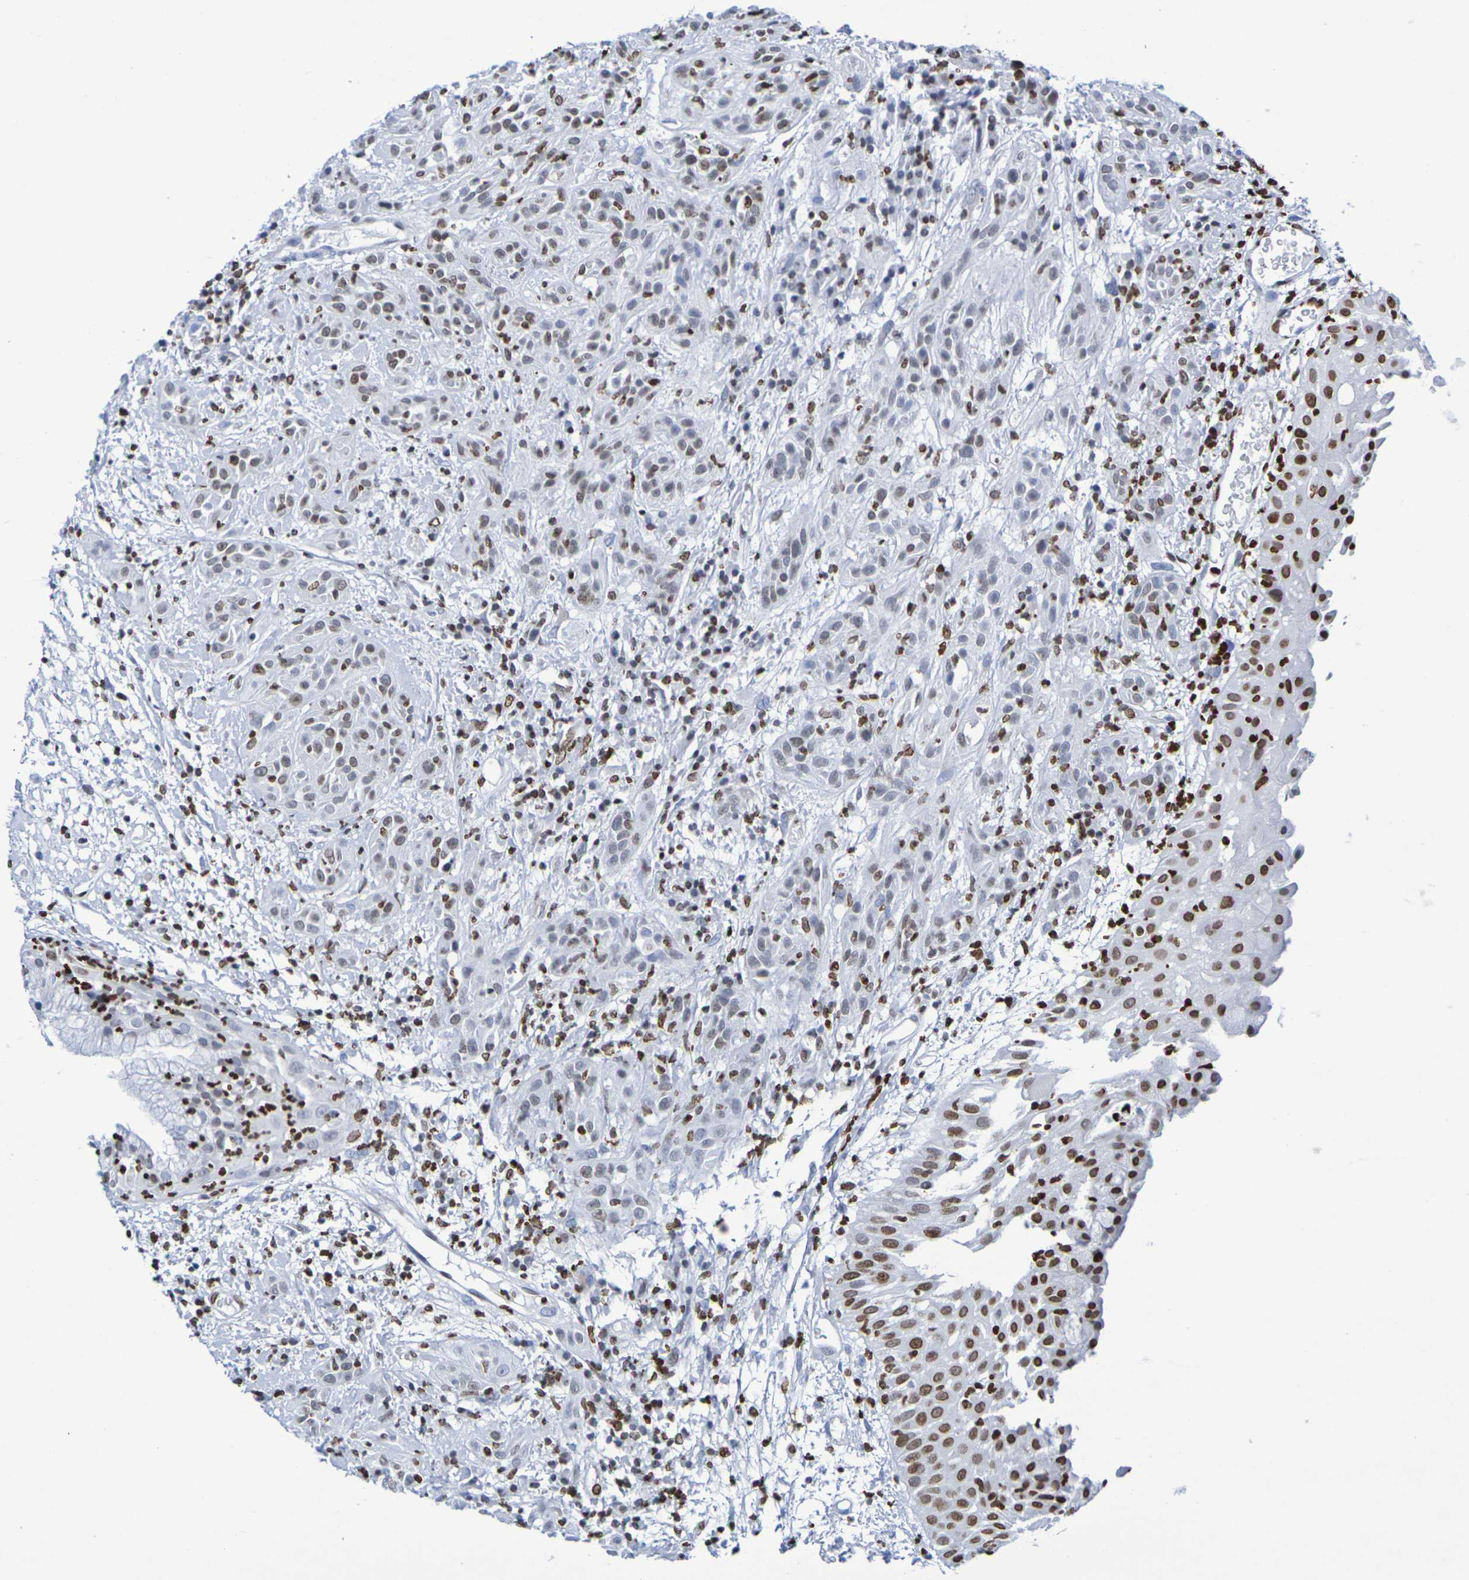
{"staining": {"intensity": "weak", "quantity": "25%-75%", "location": "nuclear"}, "tissue": "head and neck cancer", "cell_type": "Tumor cells", "image_type": "cancer", "snomed": [{"axis": "morphology", "description": "Squamous cell carcinoma, NOS"}, {"axis": "topography", "description": "Head-Neck"}], "caption": "Protein staining by IHC shows weak nuclear expression in about 25%-75% of tumor cells in head and neck cancer (squamous cell carcinoma).", "gene": "H1-5", "patient": {"sex": "male", "age": 62}}